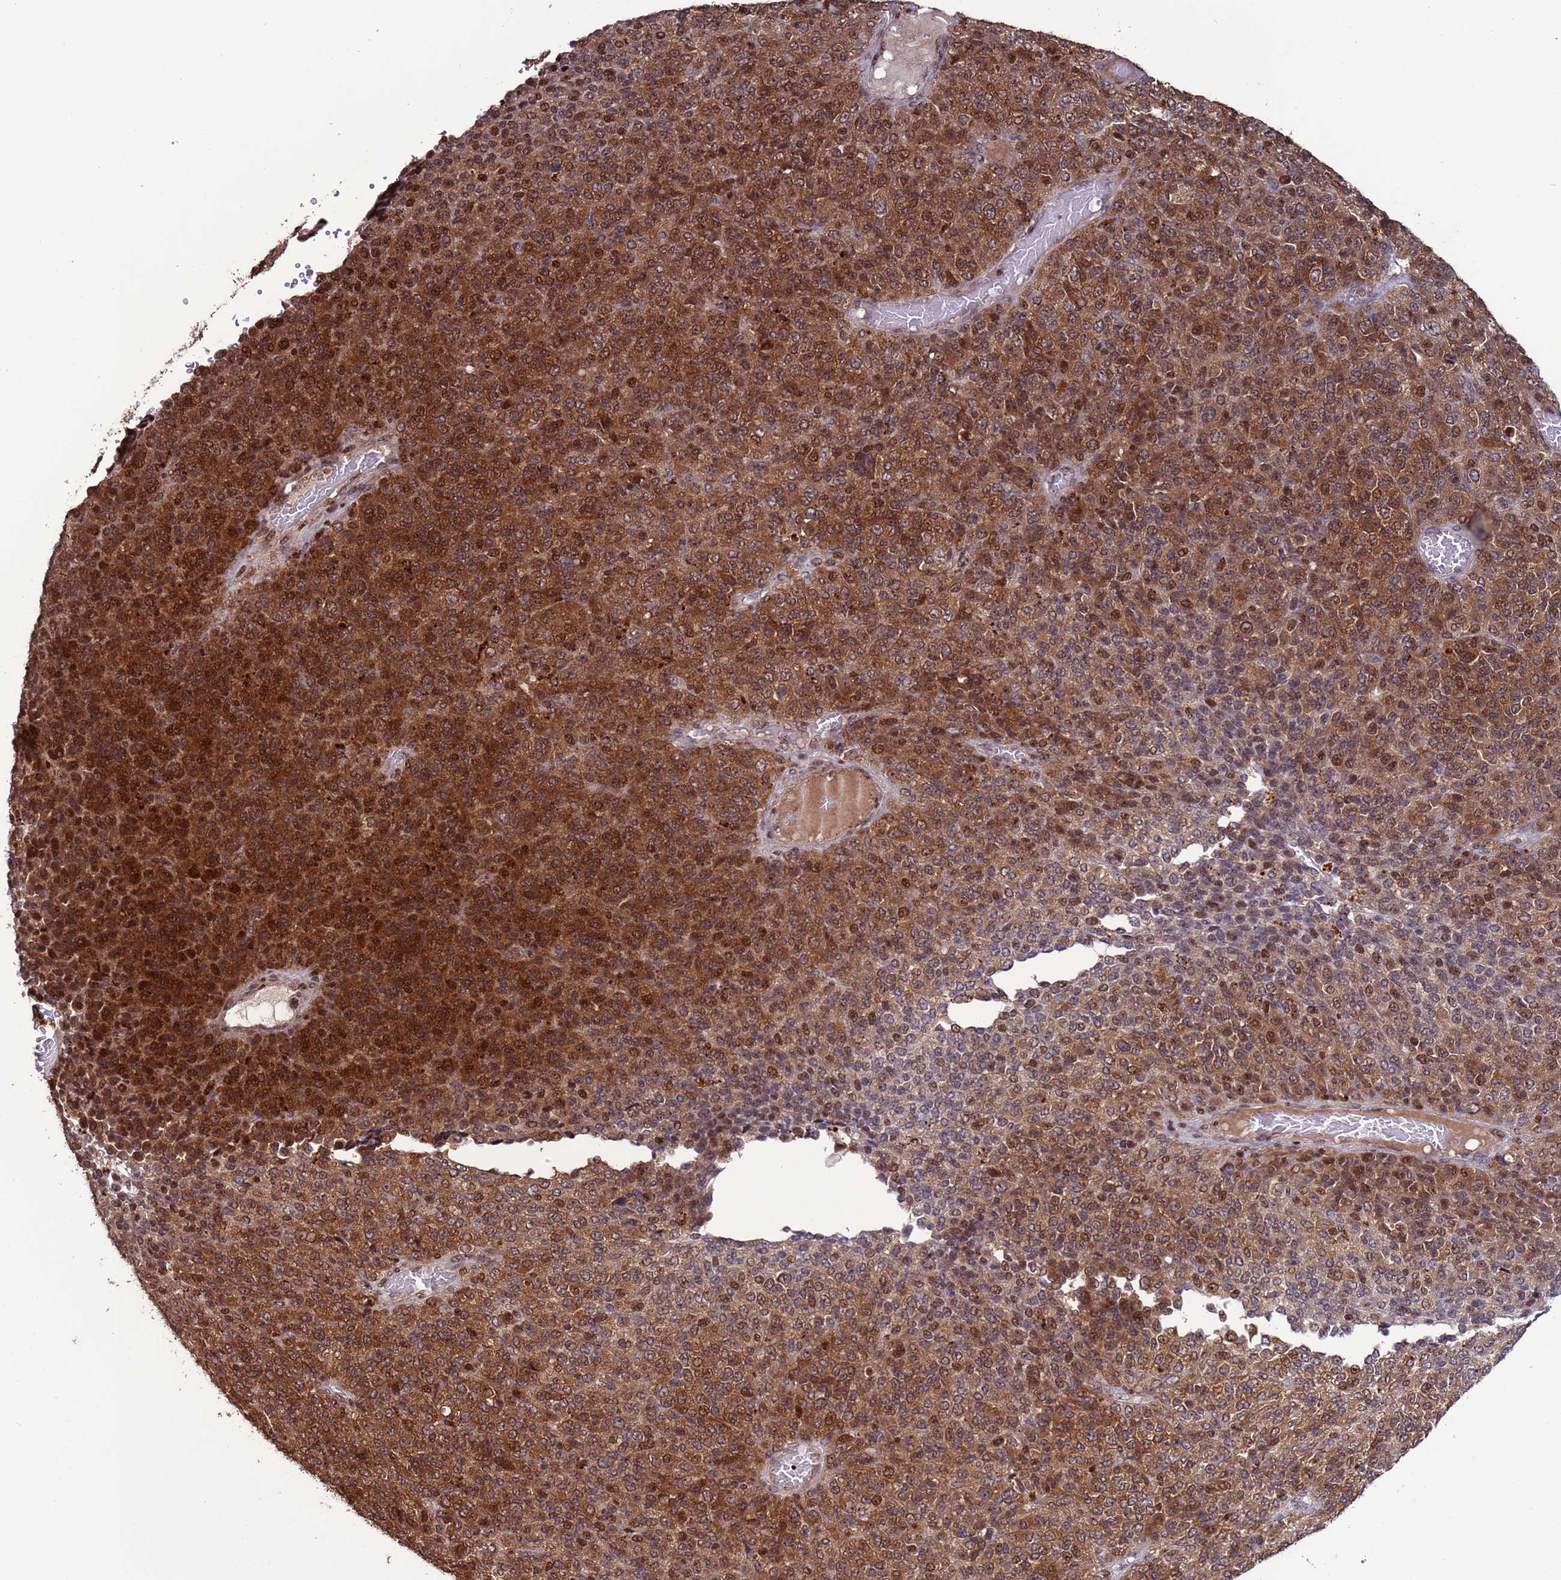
{"staining": {"intensity": "moderate", "quantity": "25%-75%", "location": "cytoplasmic/membranous,nuclear"}, "tissue": "melanoma", "cell_type": "Tumor cells", "image_type": "cancer", "snomed": [{"axis": "morphology", "description": "Malignant melanoma, Metastatic site"}, {"axis": "topography", "description": "Brain"}], "caption": "The histopathology image shows staining of melanoma, revealing moderate cytoplasmic/membranous and nuclear protein positivity (brown color) within tumor cells.", "gene": "HGH1", "patient": {"sex": "female", "age": 56}}